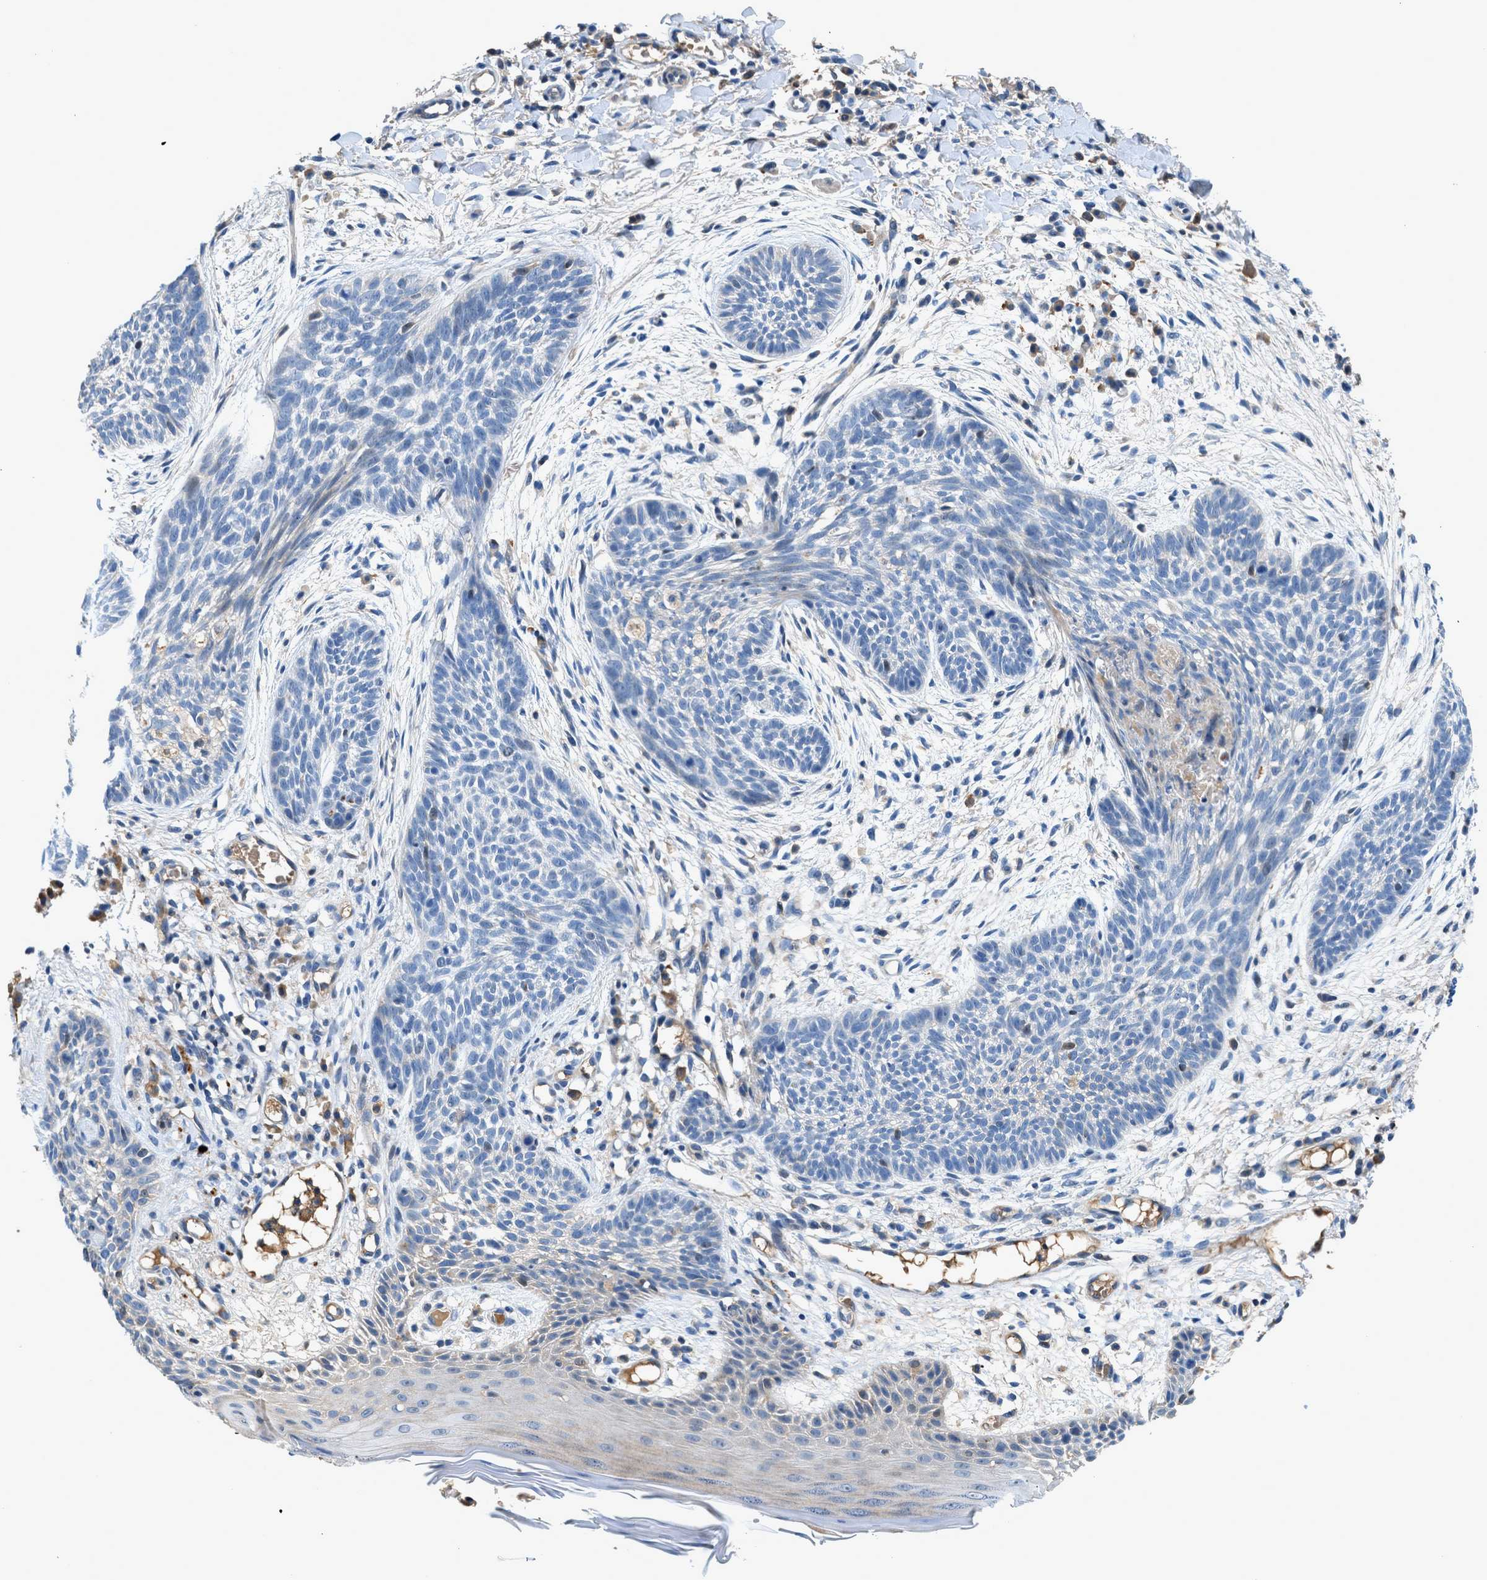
{"staining": {"intensity": "negative", "quantity": "none", "location": "none"}, "tissue": "skin cancer", "cell_type": "Tumor cells", "image_type": "cancer", "snomed": [{"axis": "morphology", "description": "Basal cell carcinoma"}, {"axis": "topography", "description": "Skin"}], "caption": "This image is of skin cancer stained with immunohistochemistry to label a protein in brown with the nuclei are counter-stained blue. There is no staining in tumor cells.", "gene": "RWDD2B", "patient": {"sex": "female", "age": 59}}